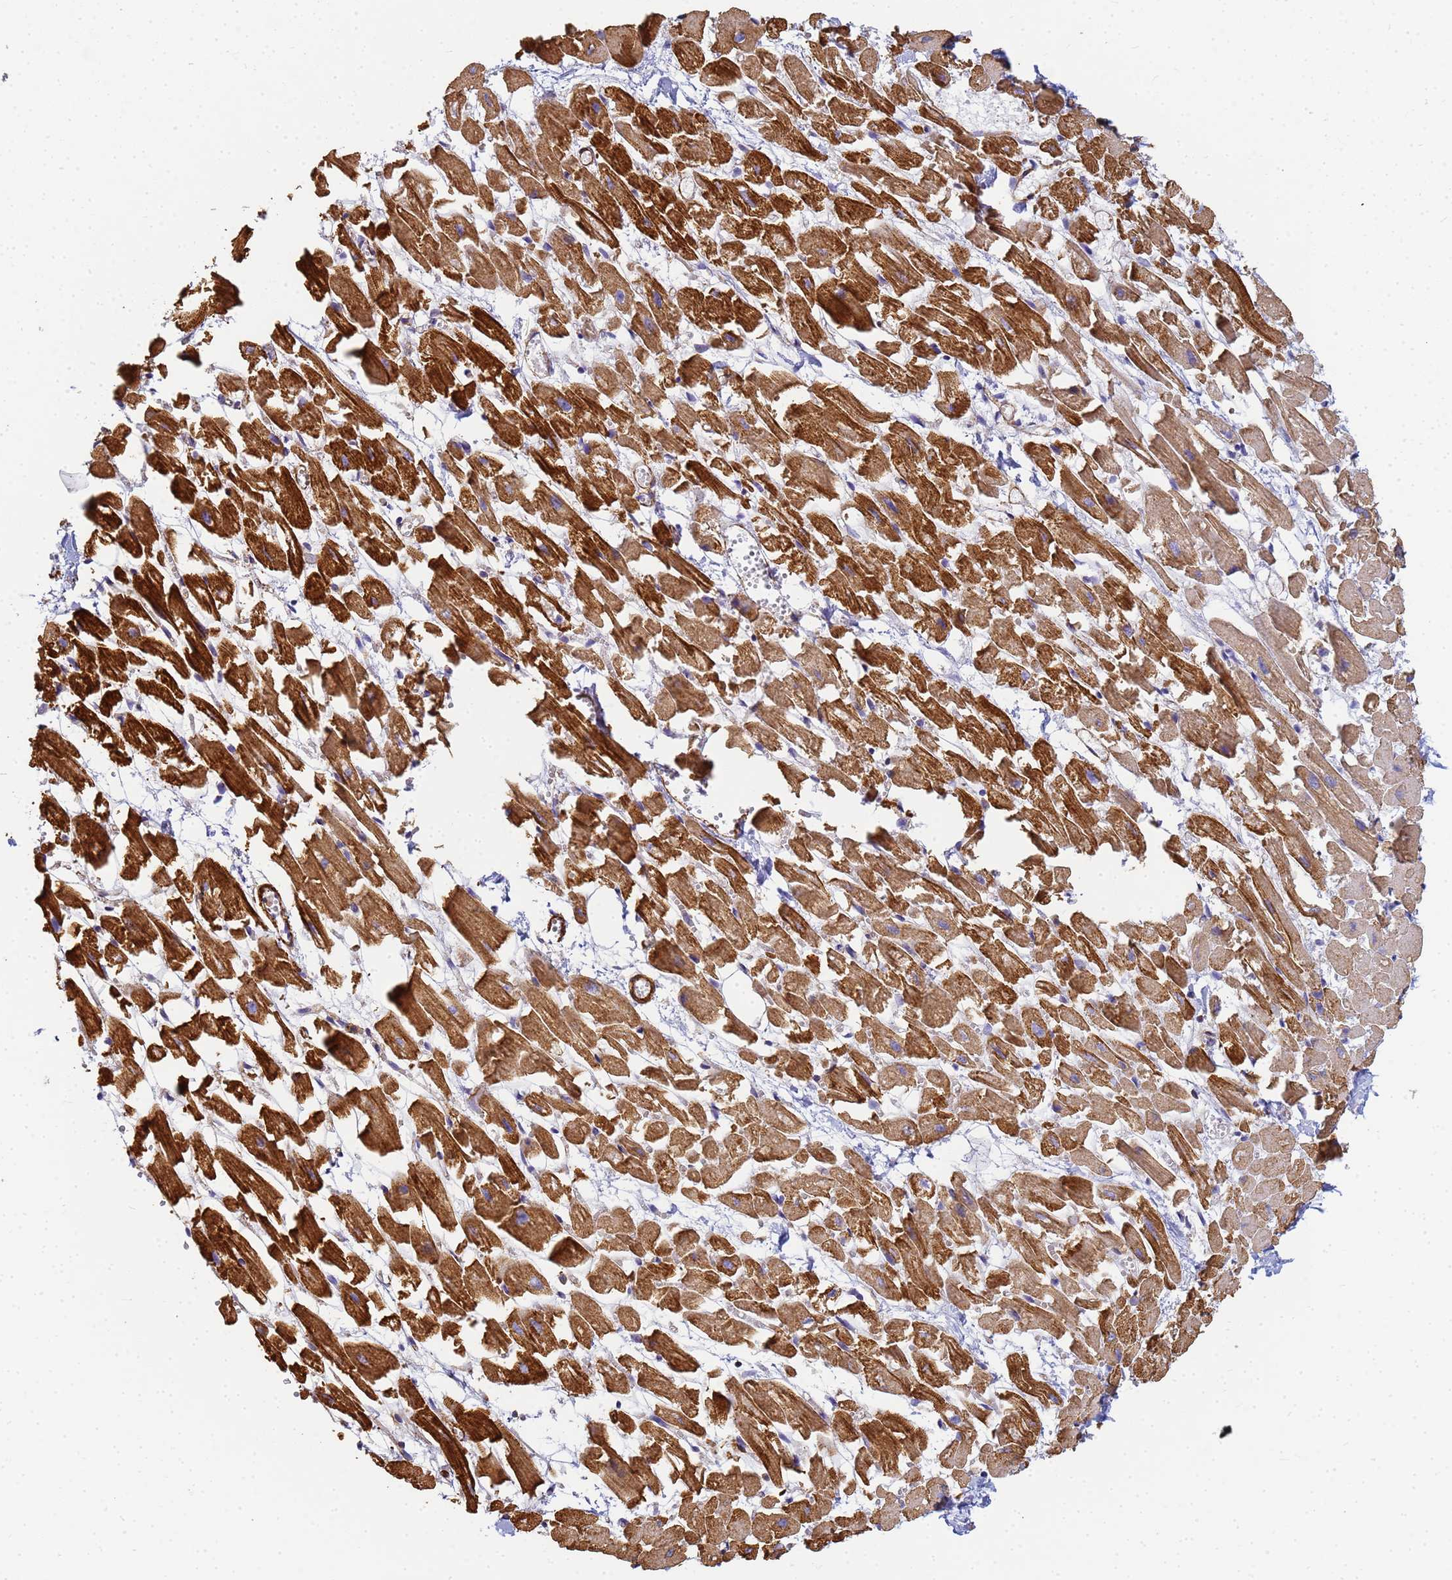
{"staining": {"intensity": "strong", "quantity": ">75%", "location": "cytoplasmic/membranous"}, "tissue": "heart muscle", "cell_type": "Cardiomyocytes", "image_type": "normal", "snomed": [{"axis": "morphology", "description": "Normal tissue, NOS"}, {"axis": "topography", "description": "Heart"}], "caption": "Heart muscle stained with a brown dye shows strong cytoplasmic/membranous positive expression in about >75% of cardiomyocytes.", "gene": "TPM1", "patient": {"sex": "female", "age": 64}}